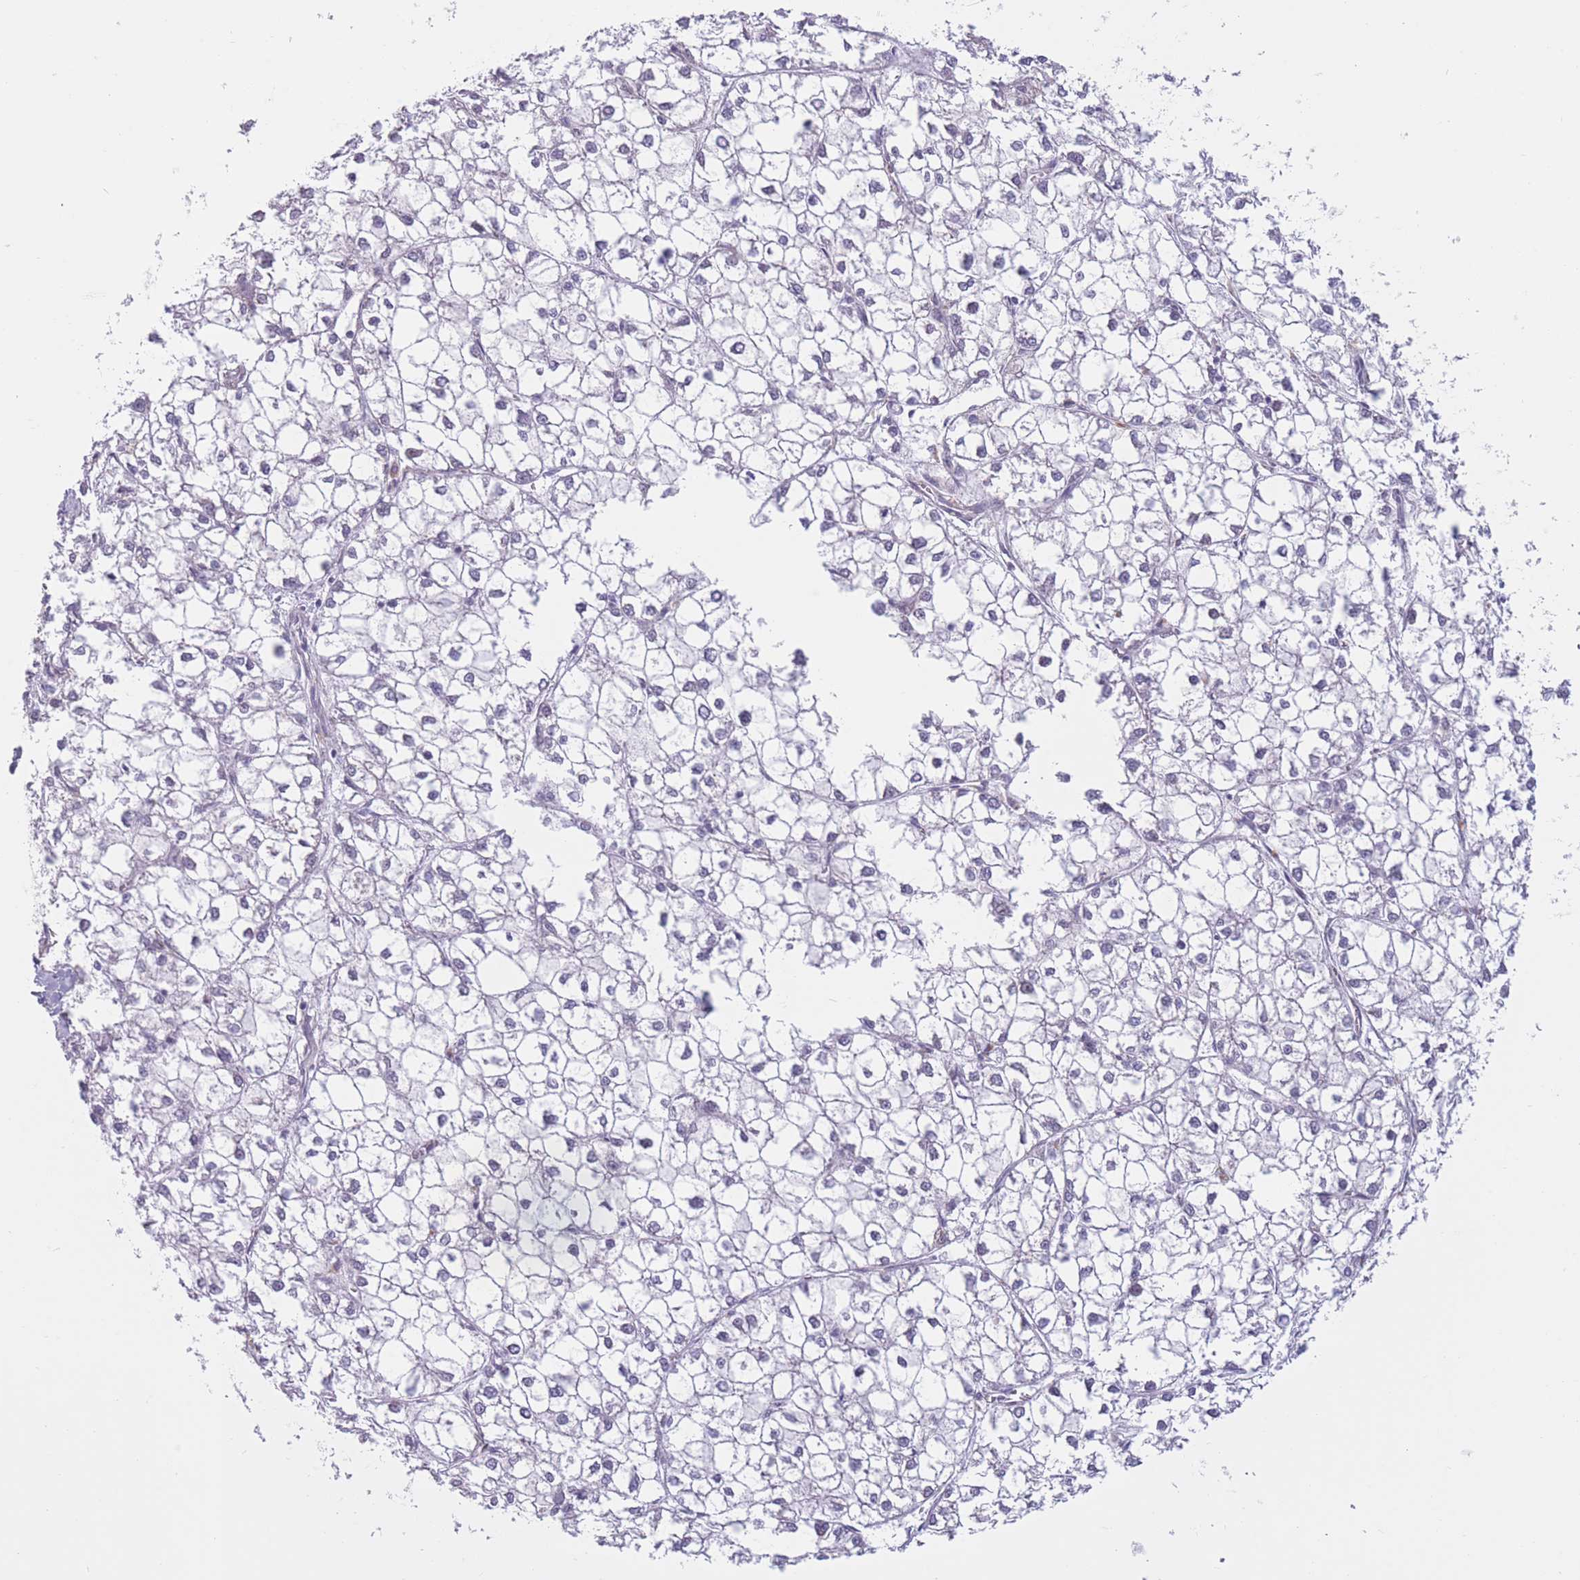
{"staining": {"intensity": "negative", "quantity": "none", "location": "none"}, "tissue": "liver cancer", "cell_type": "Tumor cells", "image_type": "cancer", "snomed": [{"axis": "morphology", "description": "Carcinoma, Hepatocellular, NOS"}, {"axis": "topography", "description": "Liver"}], "caption": "Protein analysis of liver cancer (hepatocellular carcinoma) exhibits no significant positivity in tumor cells.", "gene": "COL27A1", "patient": {"sex": "female", "age": 43}}